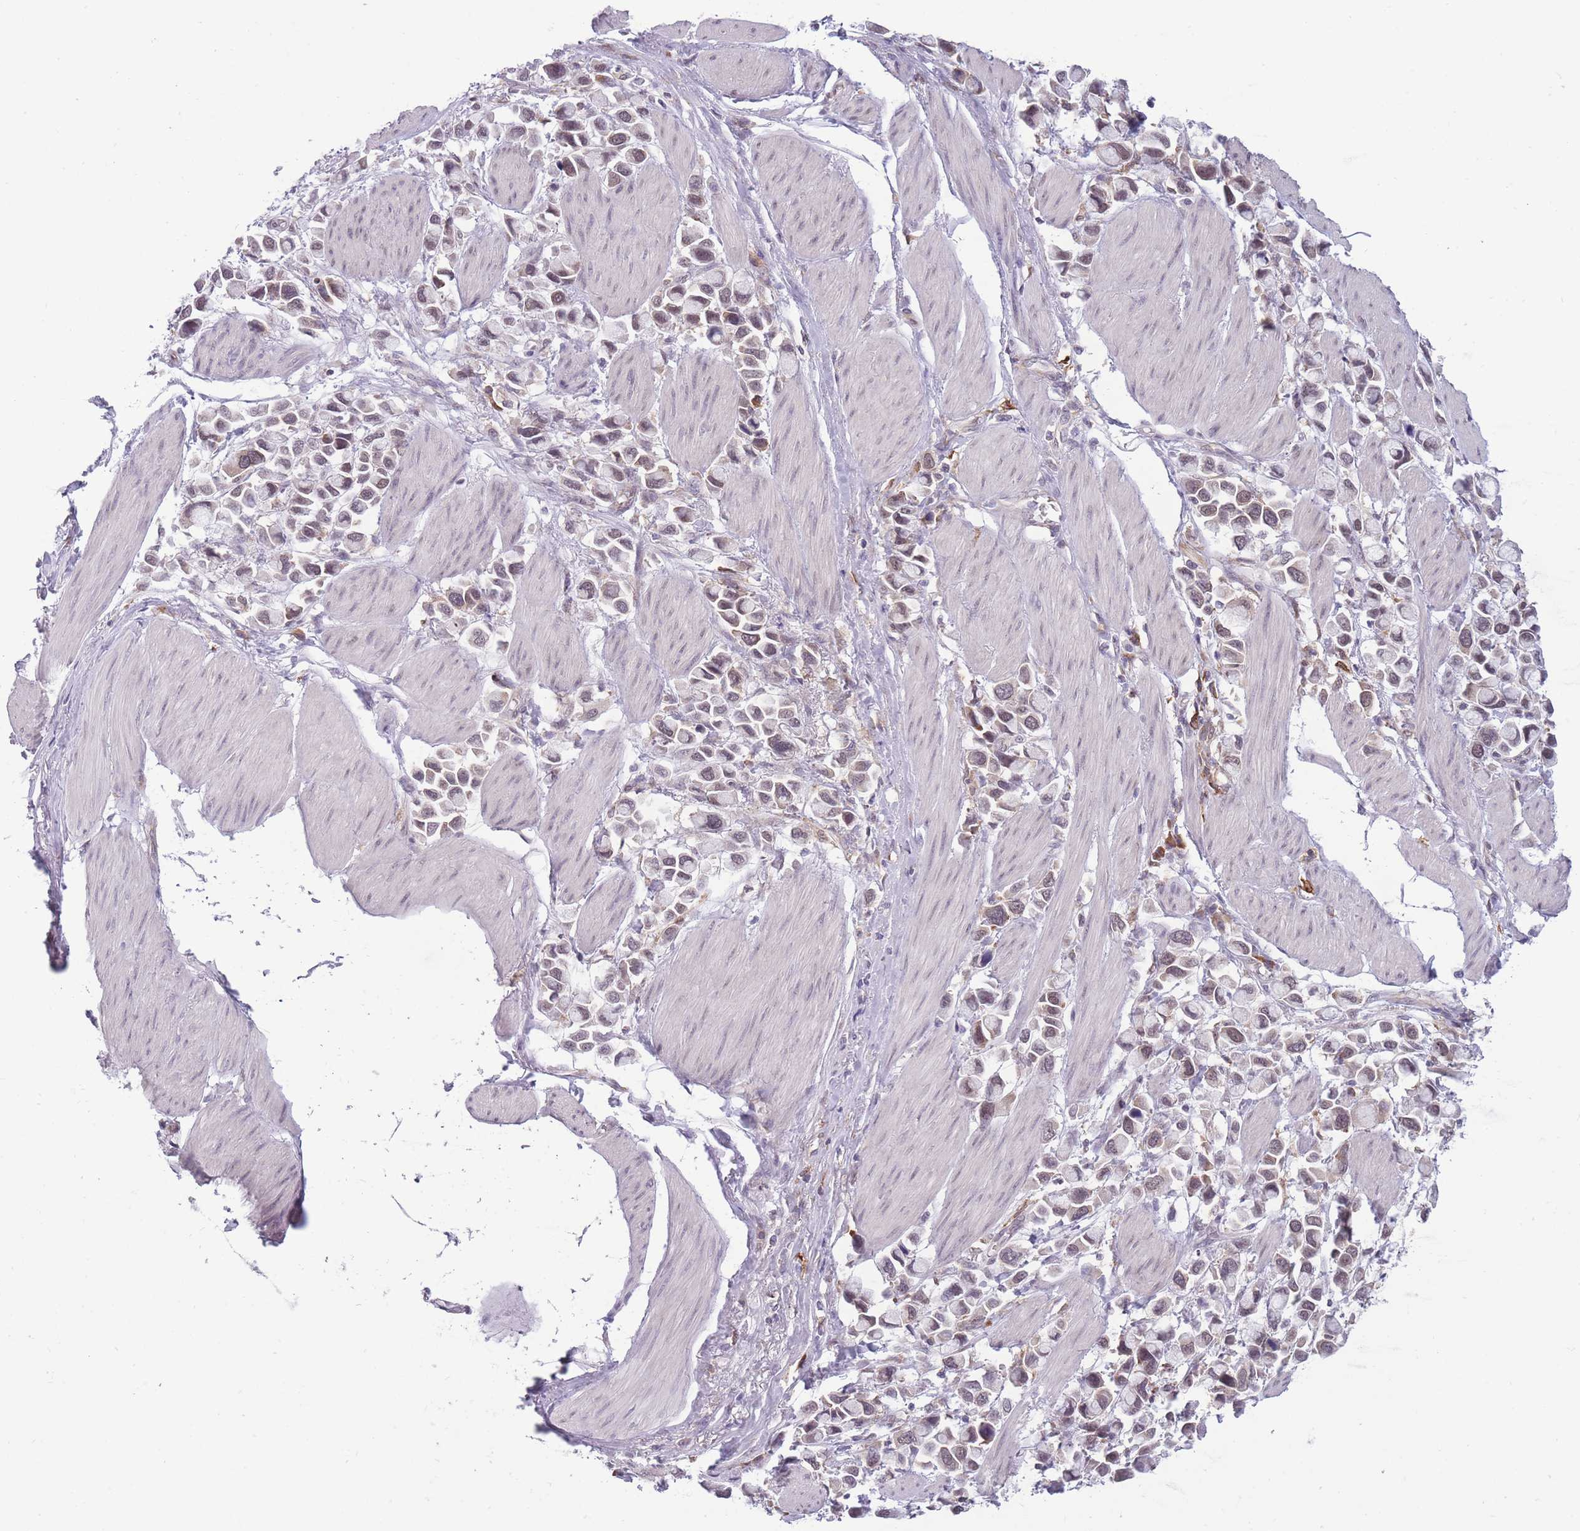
{"staining": {"intensity": "weak", "quantity": "25%-75%", "location": "nuclear"}, "tissue": "stomach cancer", "cell_type": "Tumor cells", "image_type": "cancer", "snomed": [{"axis": "morphology", "description": "Adenocarcinoma, NOS"}, {"axis": "topography", "description": "Stomach"}], "caption": "Adenocarcinoma (stomach) stained with IHC demonstrates weak nuclear staining in about 25%-75% of tumor cells.", "gene": "TMEM121", "patient": {"sex": "female", "age": 81}}